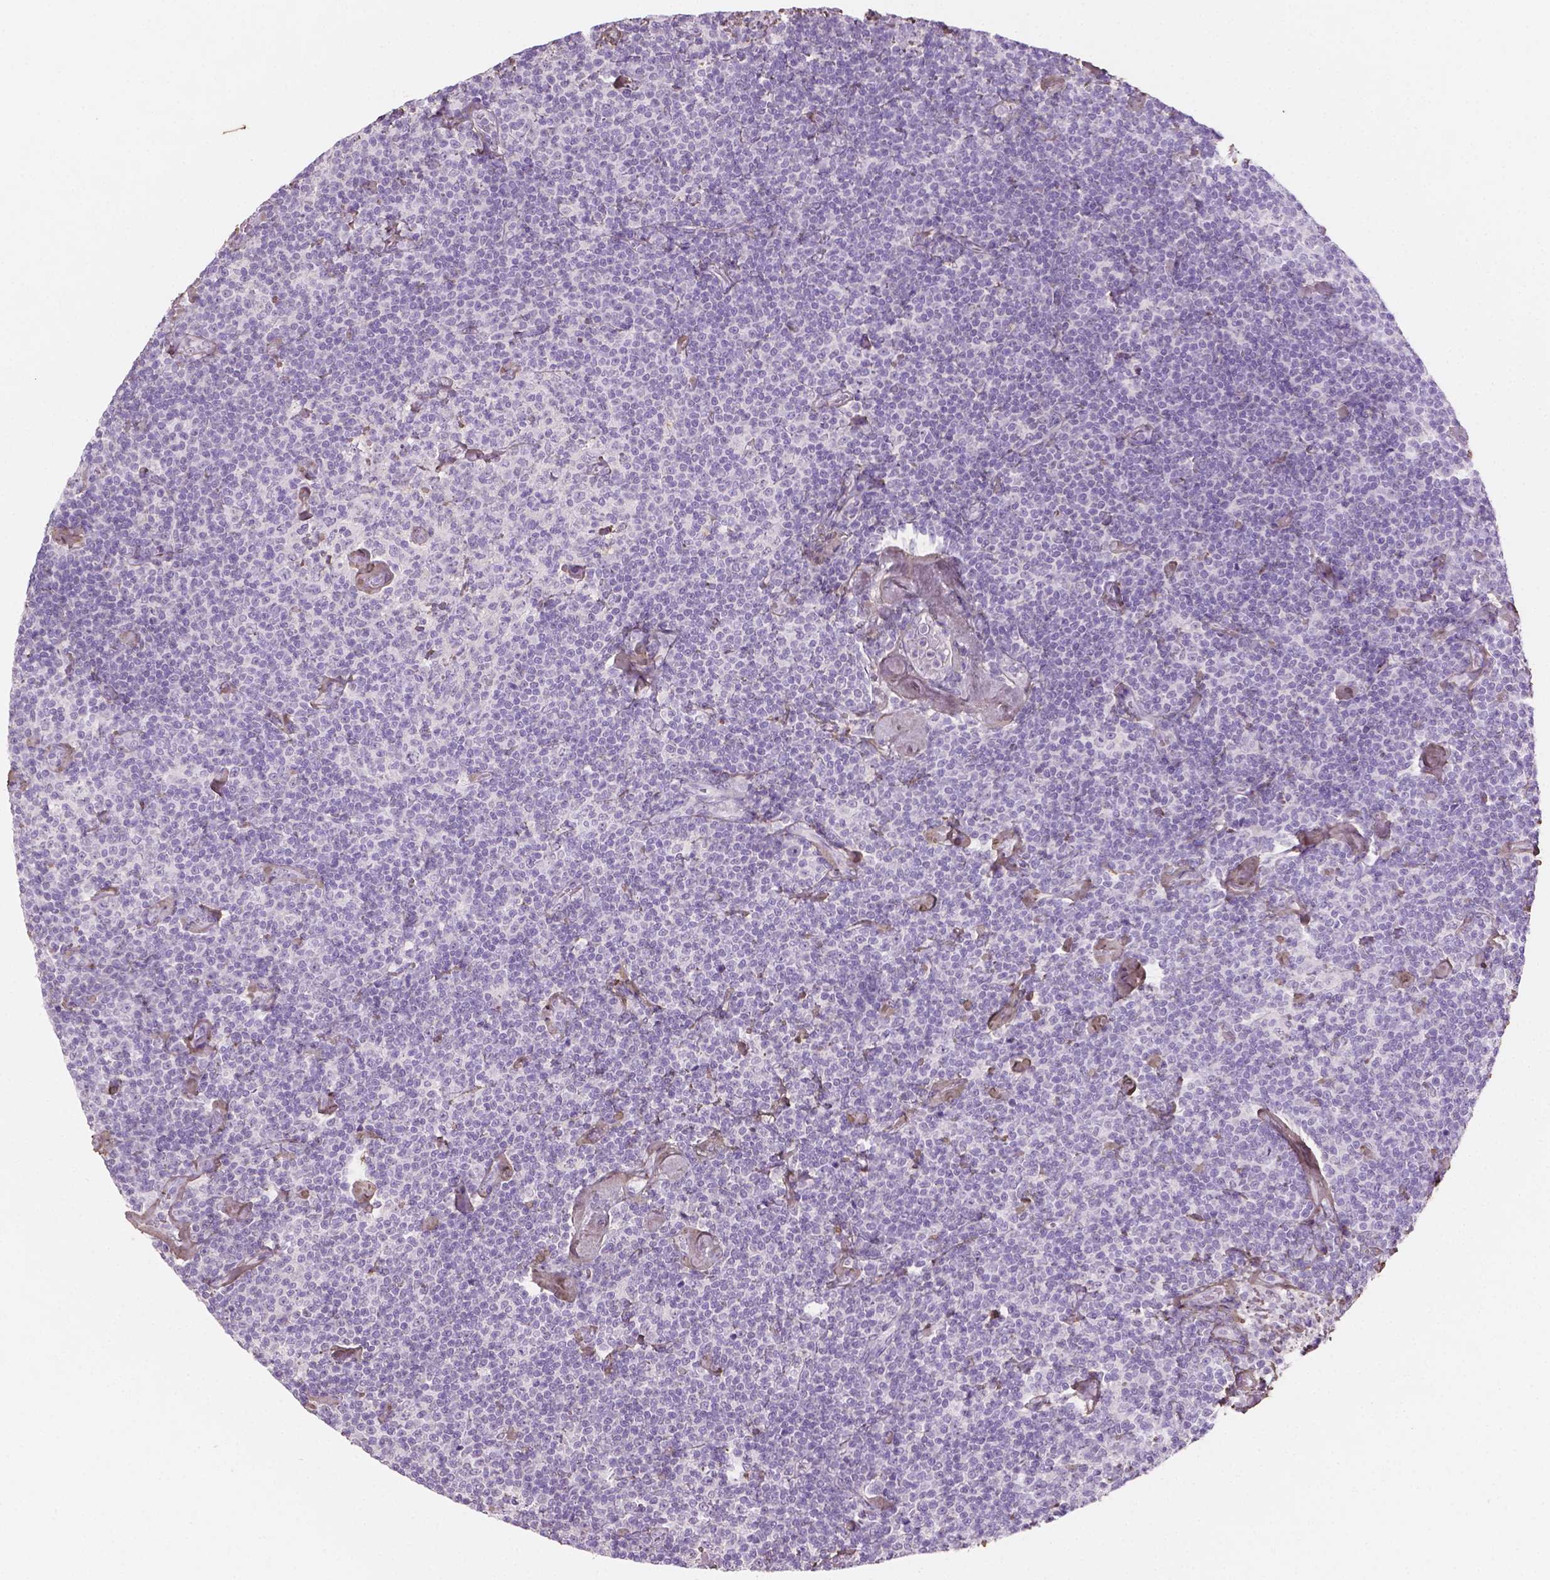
{"staining": {"intensity": "negative", "quantity": "none", "location": "none"}, "tissue": "lymphoma", "cell_type": "Tumor cells", "image_type": "cancer", "snomed": [{"axis": "morphology", "description": "Malignant lymphoma, non-Hodgkin's type, Low grade"}, {"axis": "topography", "description": "Lymph node"}], "caption": "Tumor cells show no significant positivity in low-grade malignant lymphoma, non-Hodgkin's type.", "gene": "DLG2", "patient": {"sex": "male", "age": 81}}